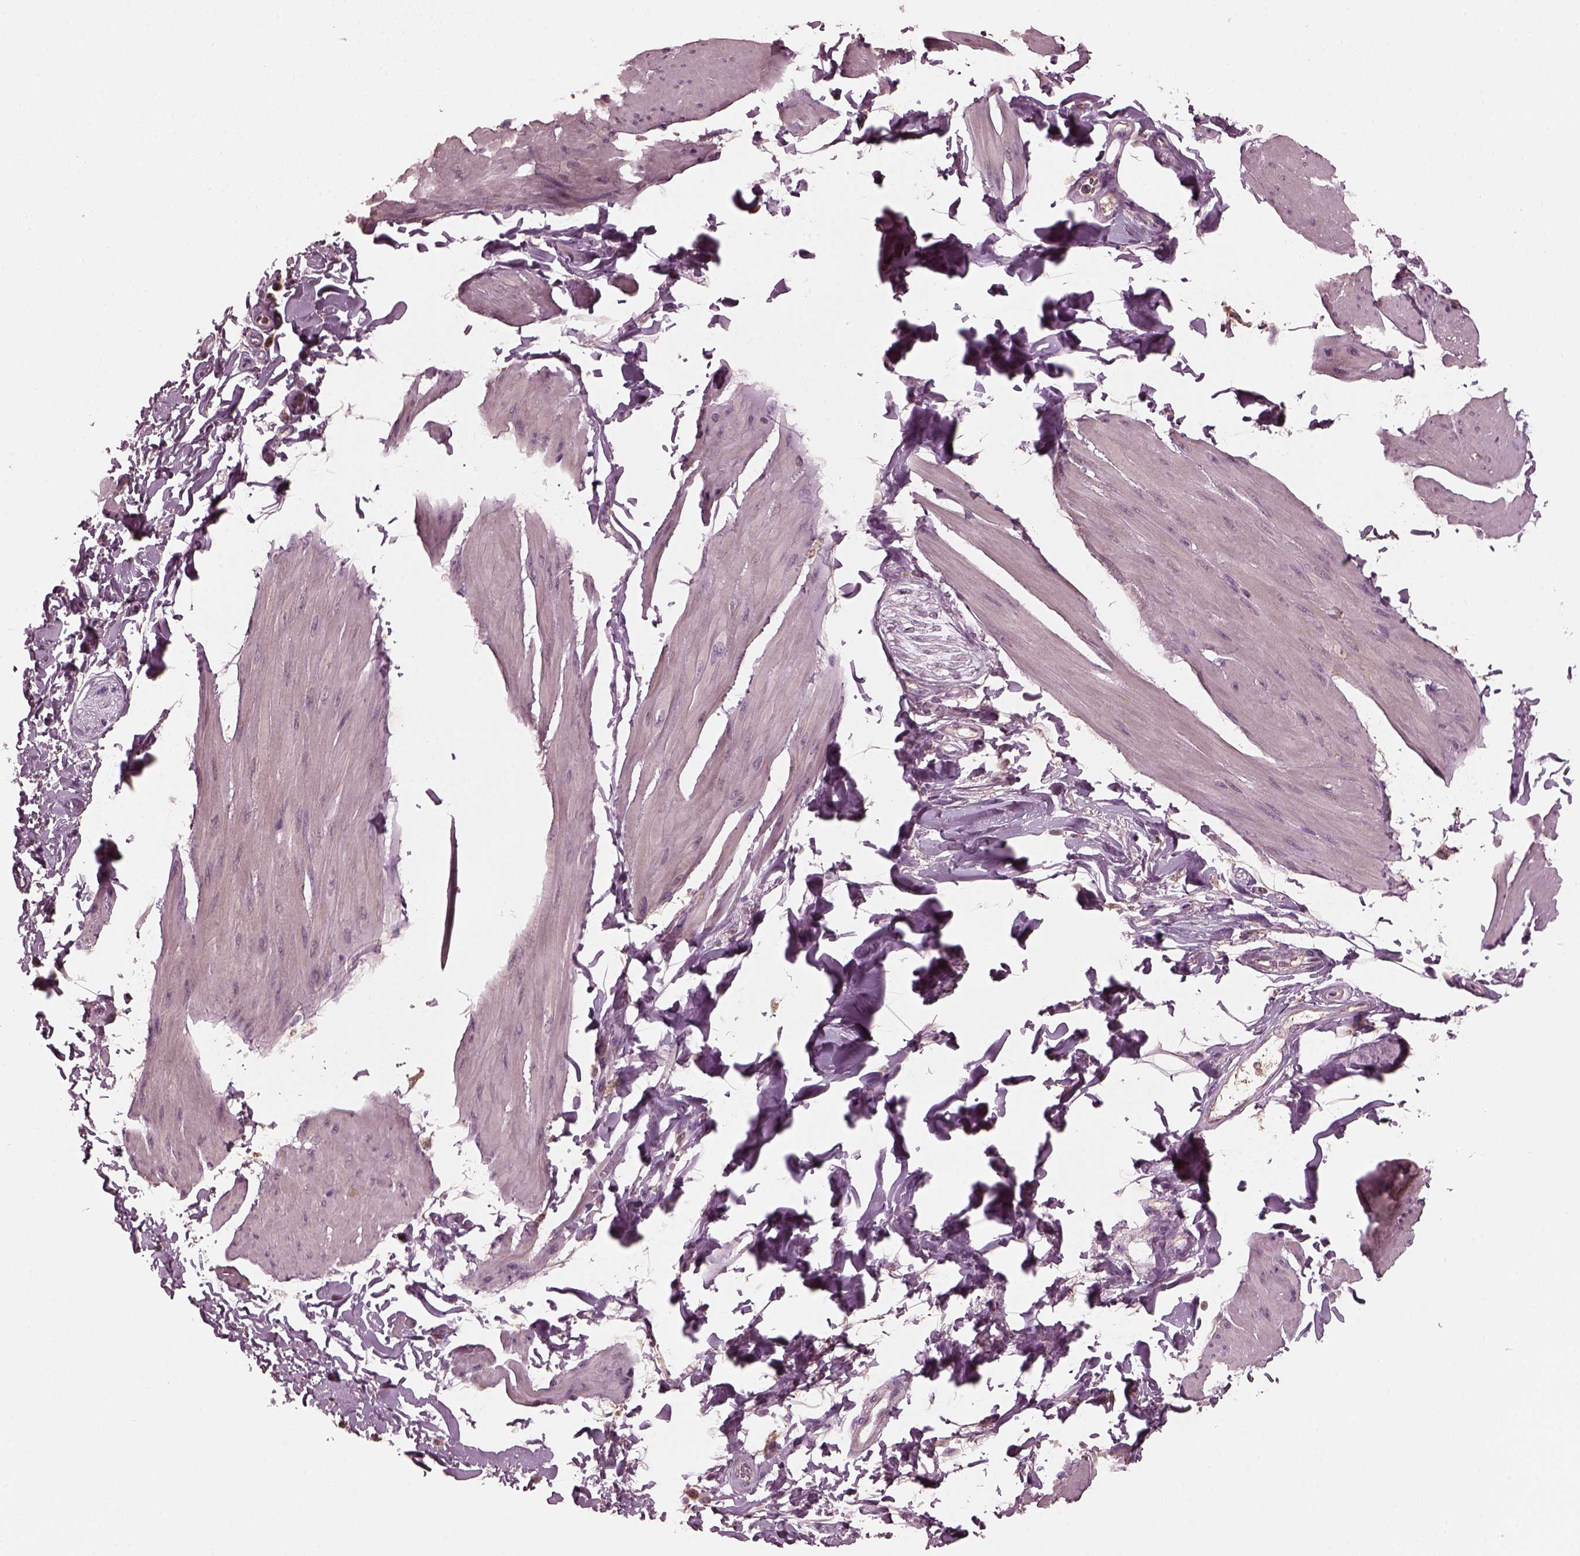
{"staining": {"intensity": "negative", "quantity": "none", "location": "none"}, "tissue": "smooth muscle", "cell_type": "Smooth muscle cells", "image_type": "normal", "snomed": [{"axis": "morphology", "description": "Normal tissue, NOS"}, {"axis": "topography", "description": "Adipose tissue"}, {"axis": "topography", "description": "Smooth muscle"}, {"axis": "topography", "description": "Peripheral nerve tissue"}], "caption": "This is a image of IHC staining of benign smooth muscle, which shows no positivity in smooth muscle cells. (Stains: DAB IHC with hematoxylin counter stain, Microscopy: brightfield microscopy at high magnification).", "gene": "PORCN", "patient": {"sex": "male", "age": 83}}